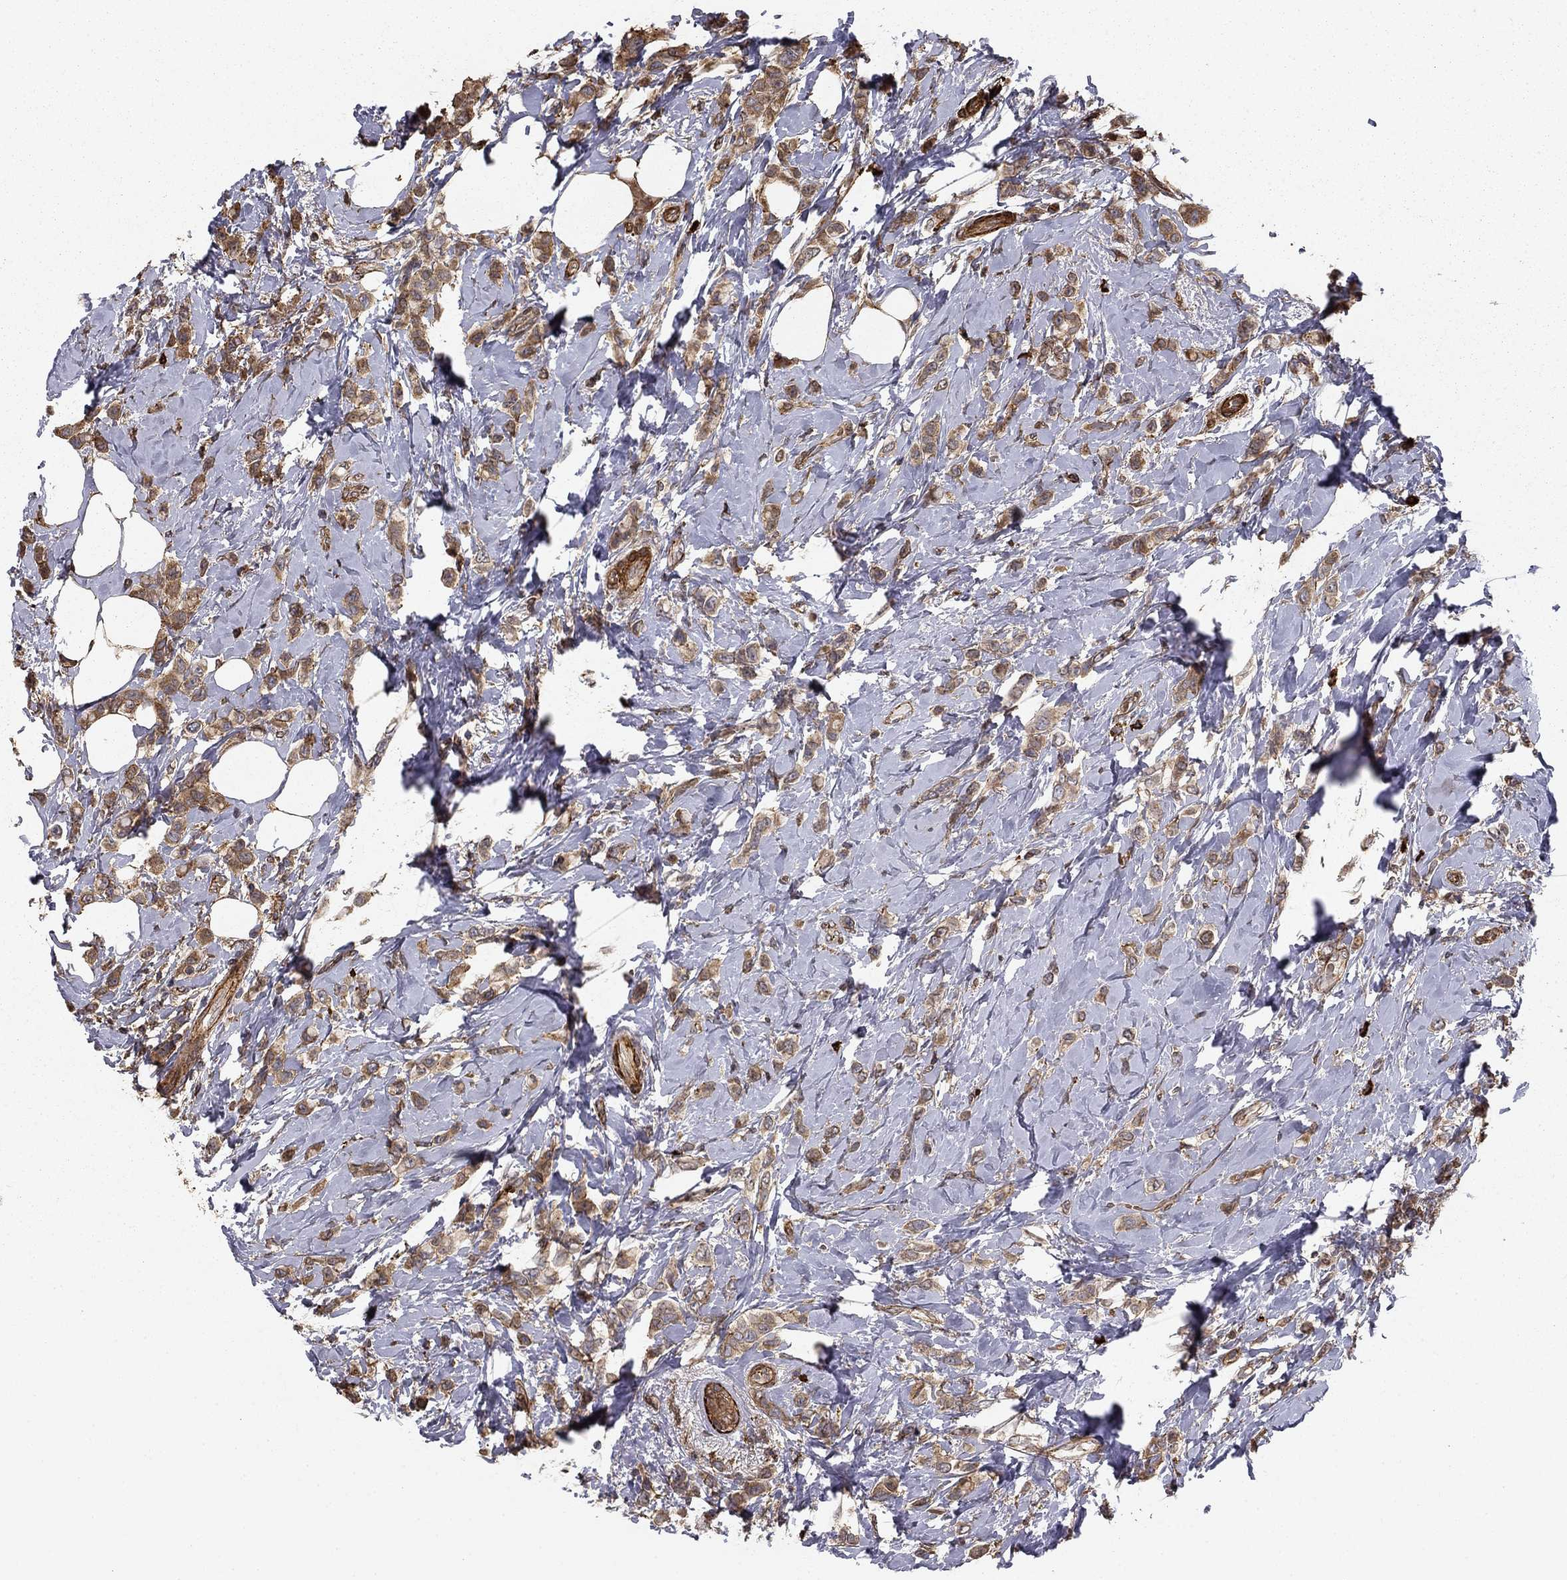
{"staining": {"intensity": "weak", "quantity": "25%-75%", "location": "cytoplasmic/membranous"}, "tissue": "breast cancer", "cell_type": "Tumor cells", "image_type": "cancer", "snomed": [{"axis": "morphology", "description": "Lobular carcinoma"}, {"axis": "topography", "description": "Breast"}], "caption": "High-magnification brightfield microscopy of lobular carcinoma (breast) stained with DAB (3,3'-diaminobenzidine) (brown) and counterstained with hematoxylin (blue). tumor cells exhibit weak cytoplasmic/membranous expression is appreciated in about25%-75% of cells.", "gene": "HABP4", "patient": {"sex": "female", "age": 66}}